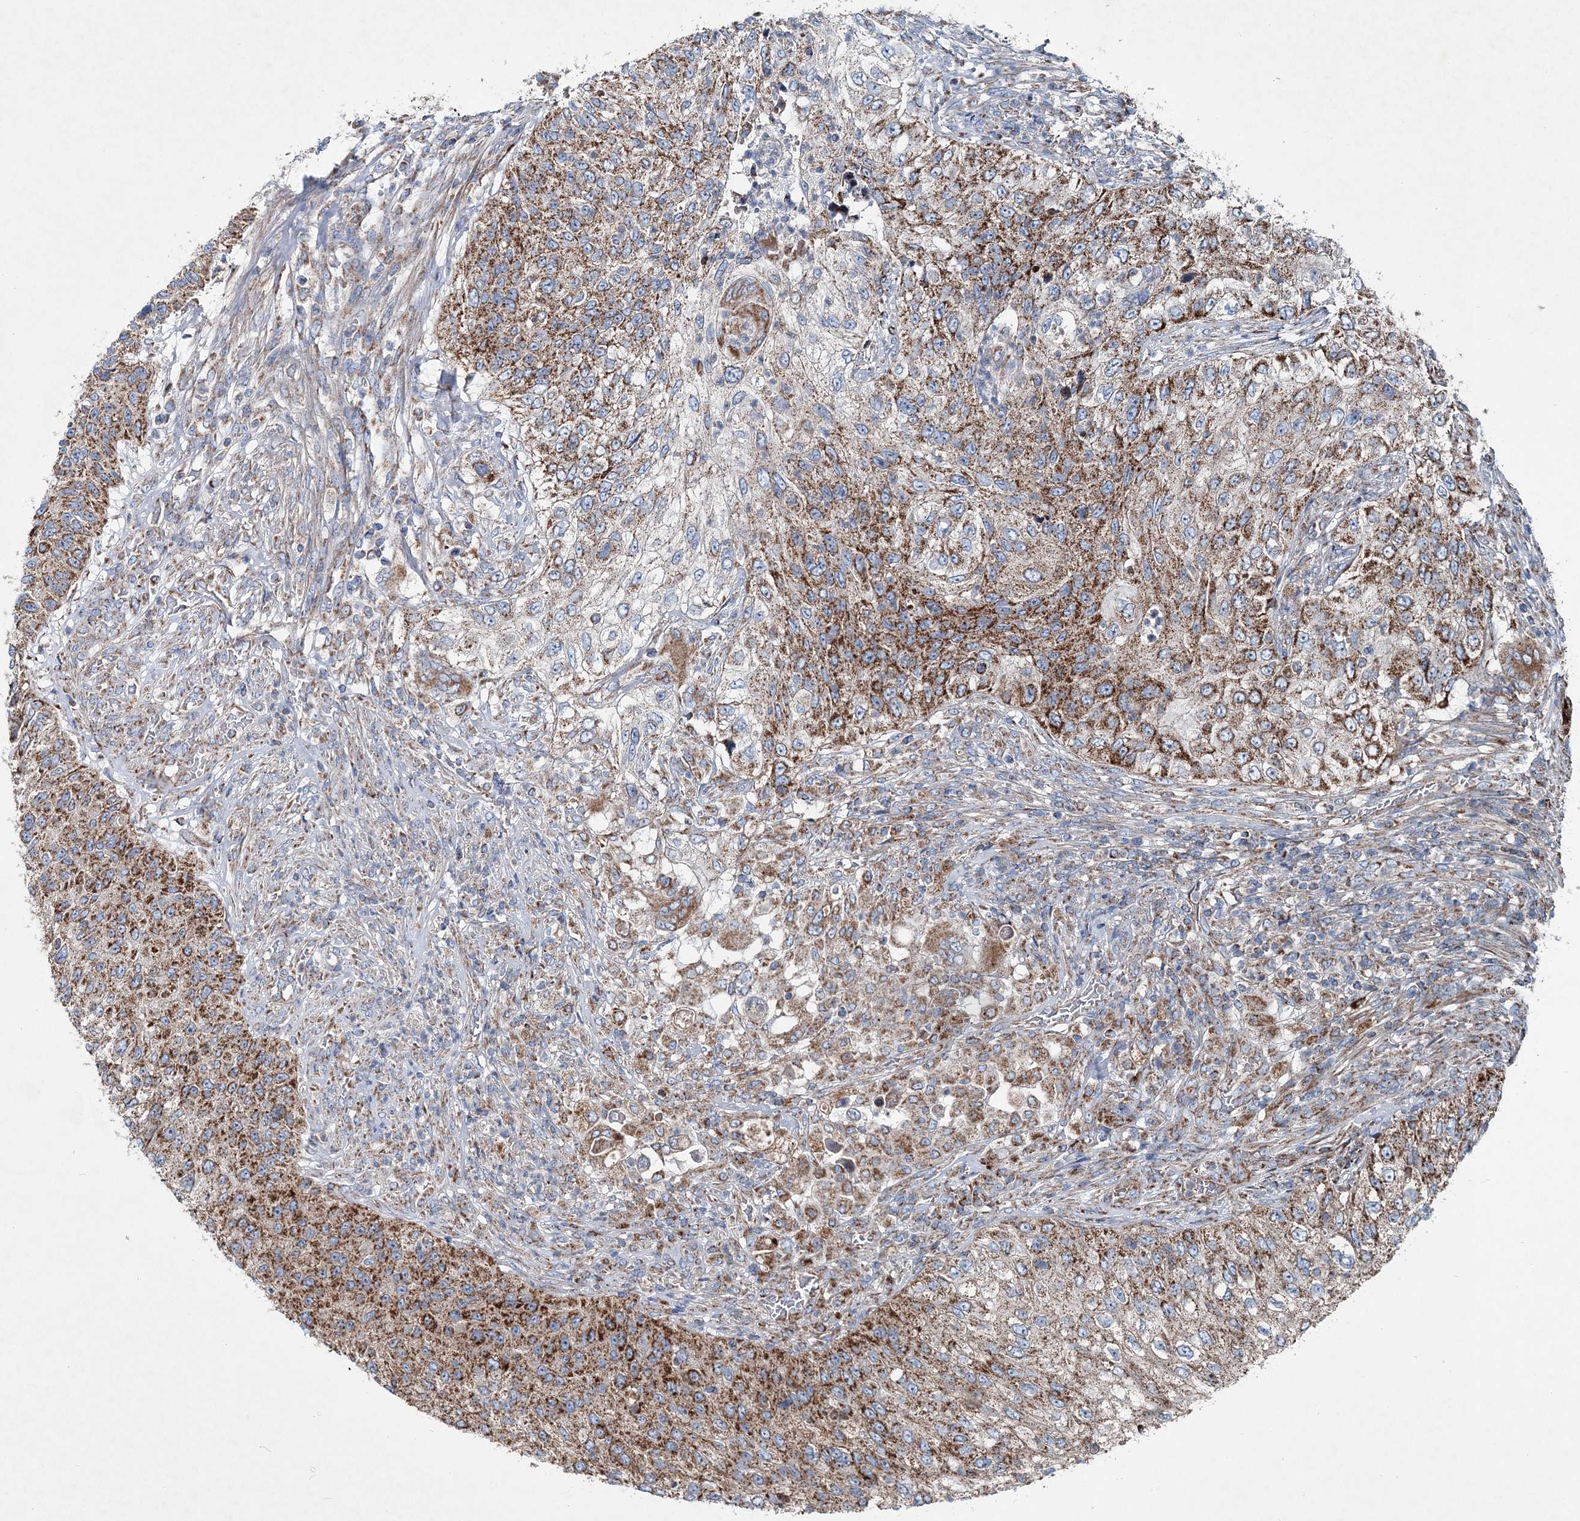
{"staining": {"intensity": "moderate", "quantity": ">75%", "location": "cytoplasmic/membranous"}, "tissue": "urothelial cancer", "cell_type": "Tumor cells", "image_type": "cancer", "snomed": [{"axis": "morphology", "description": "Urothelial carcinoma, High grade"}, {"axis": "topography", "description": "Urinary bladder"}], "caption": "Approximately >75% of tumor cells in human urothelial carcinoma (high-grade) exhibit moderate cytoplasmic/membranous protein positivity as visualized by brown immunohistochemical staining.", "gene": "SPAG16", "patient": {"sex": "female", "age": 60}}